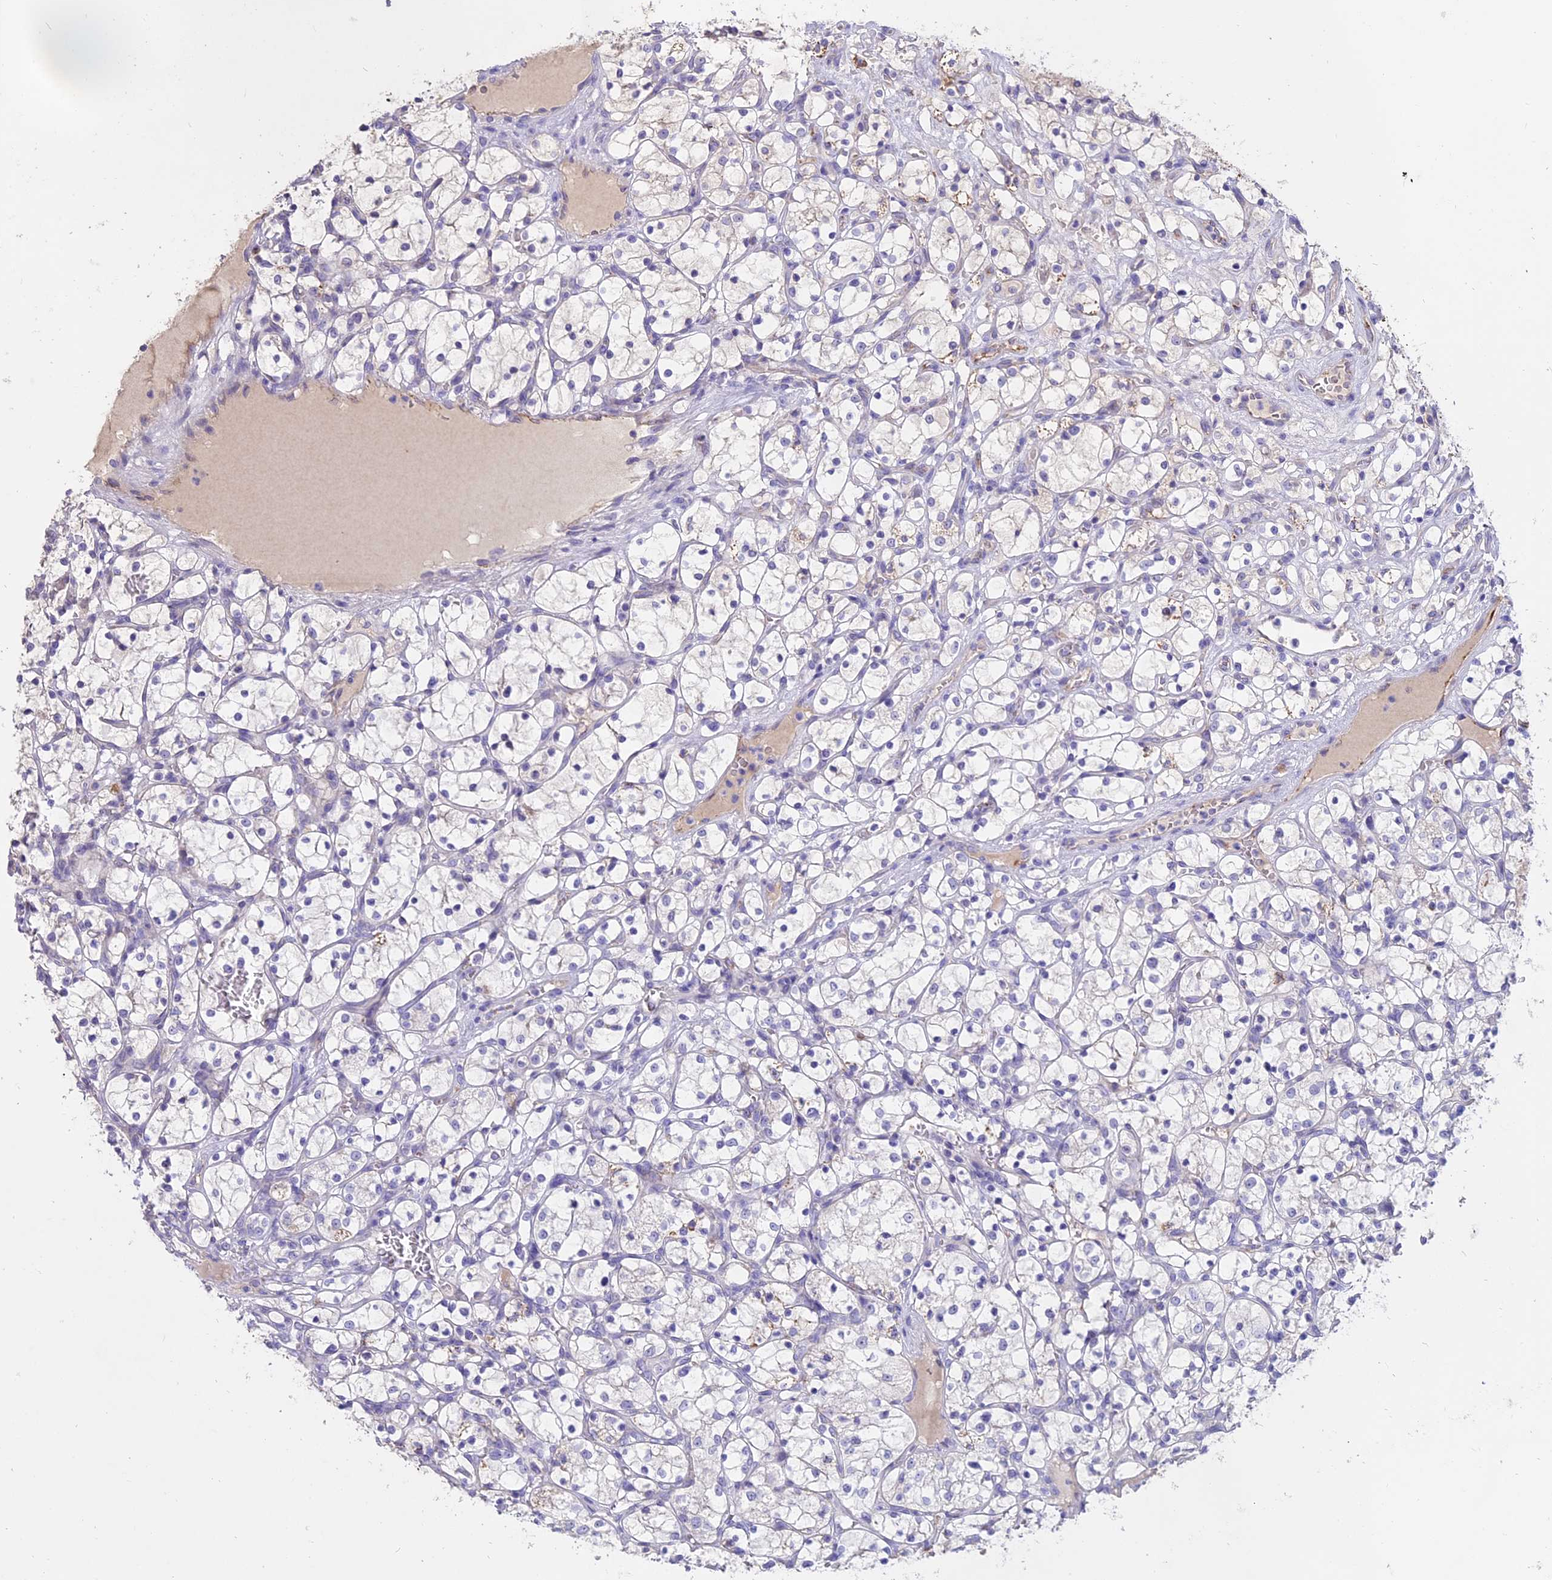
{"staining": {"intensity": "negative", "quantity": "none", "location": "none"}, "tissue": "renal cancer", "cell_type": "Tumor cells", "image_type": "cancer", "snomed": [{"axis": "morphology", "description": "Adenocarcinoma, NOS"}, {"axis": "topography", "description": "Kidney"}], "caption": "IHC of human renal cancer displays no expression in tumor cells.", "gene": "WFDC2", "patient": {"sex": "female", "age": 69}}